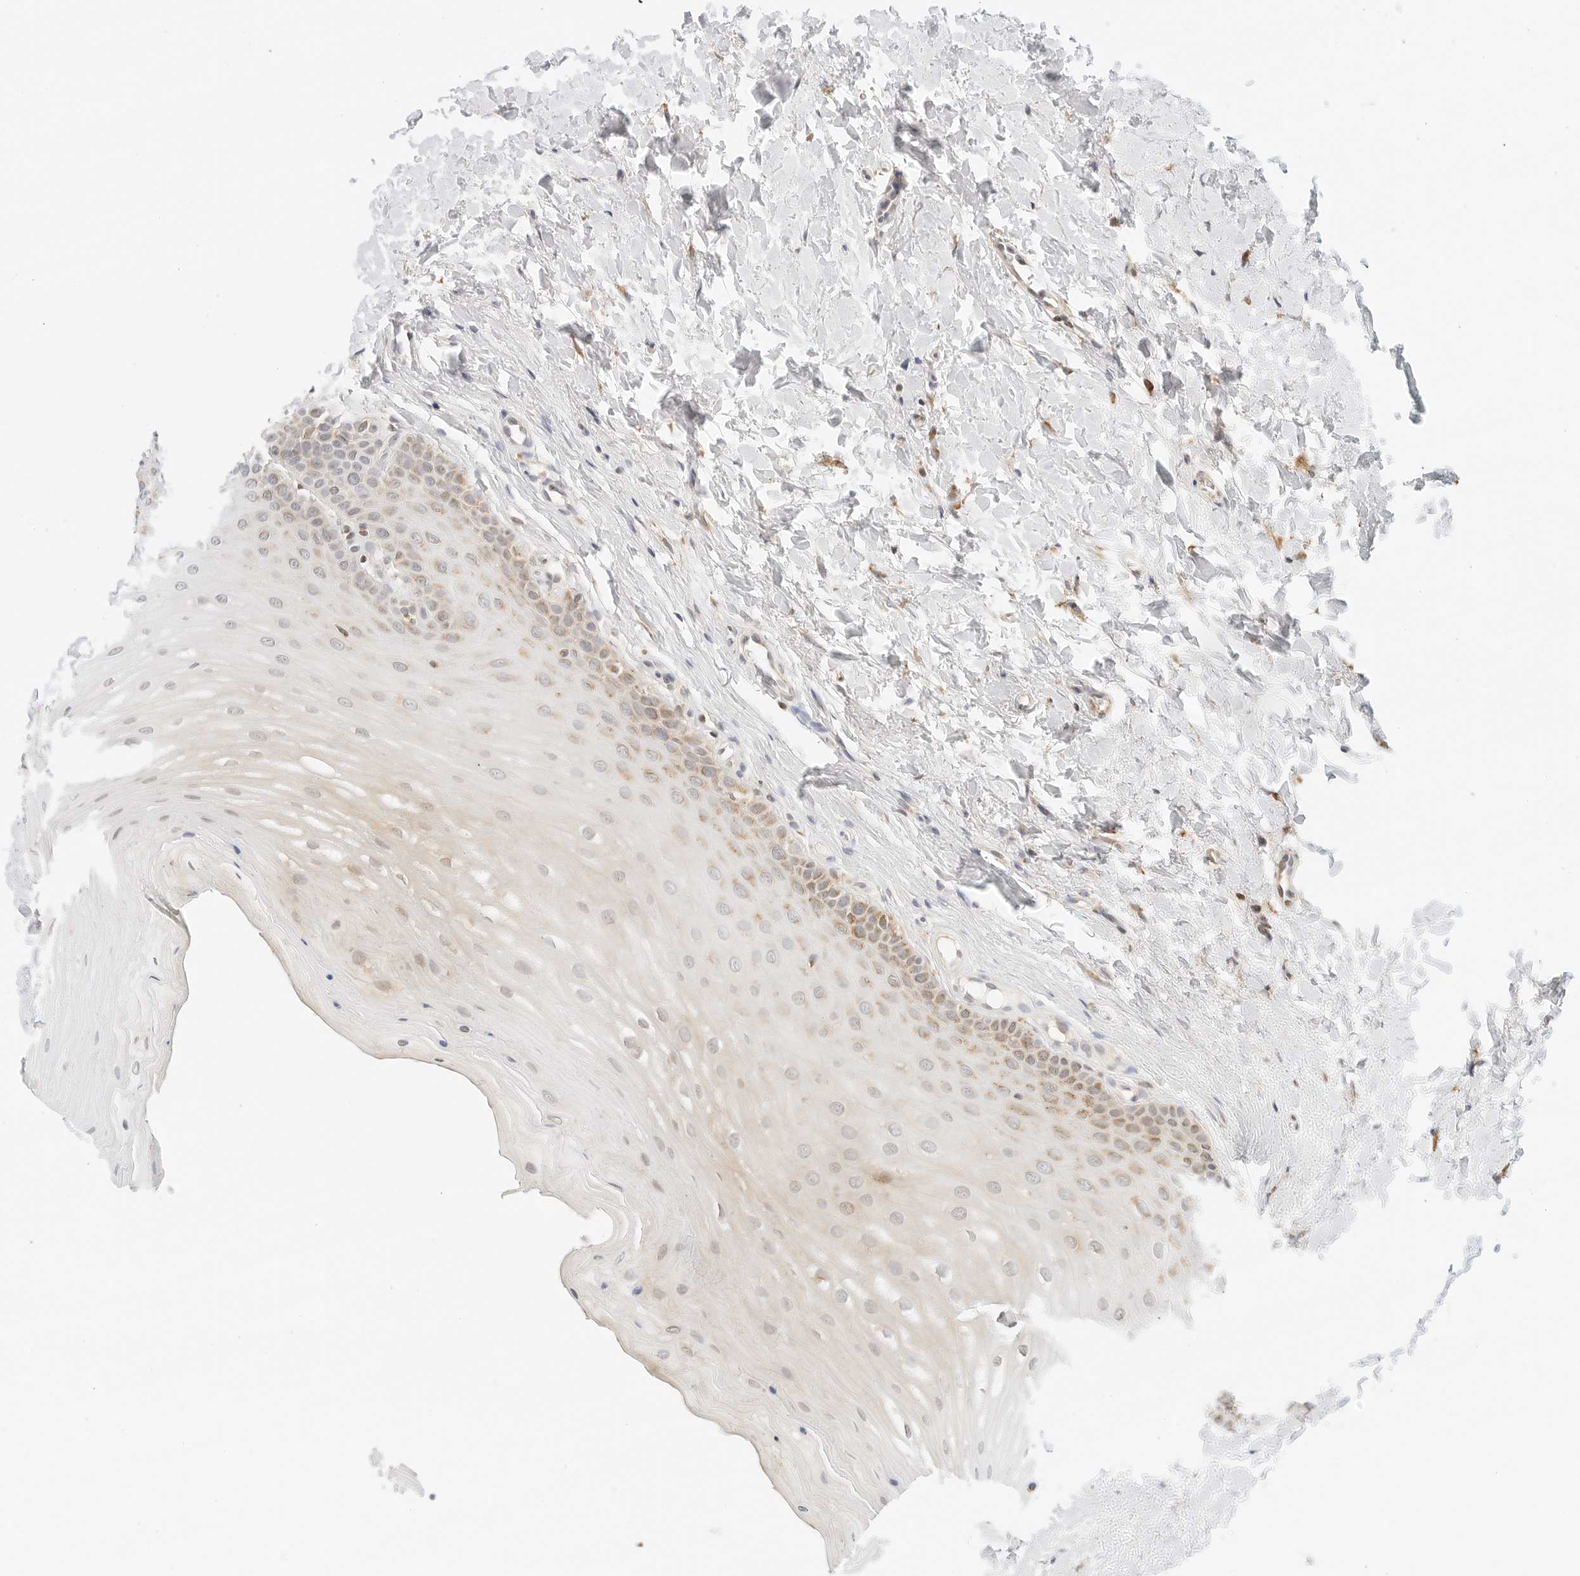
{"staining": {"intensity": "weak", "quantity": "25%-75%", "location": "cytoplasmic/membranous"}, "tissue": "oral mucosa", "cell_type": "Squamous epithelial cells", "image_type": "normal", "snomed": [{"axis": "morphology", "description": "Normal tissue, NOS"}, {"axis": "topography", "description": "Oral tissue"}], "caption": "Squamous epithelial cells display low levels of weak cytoplasmic/membranous expression in approximately 25%-75% of cells in unremarkable human oral mucosa.", "gene": "ATL1", "patient": {"sex": "female", "age": 39}}